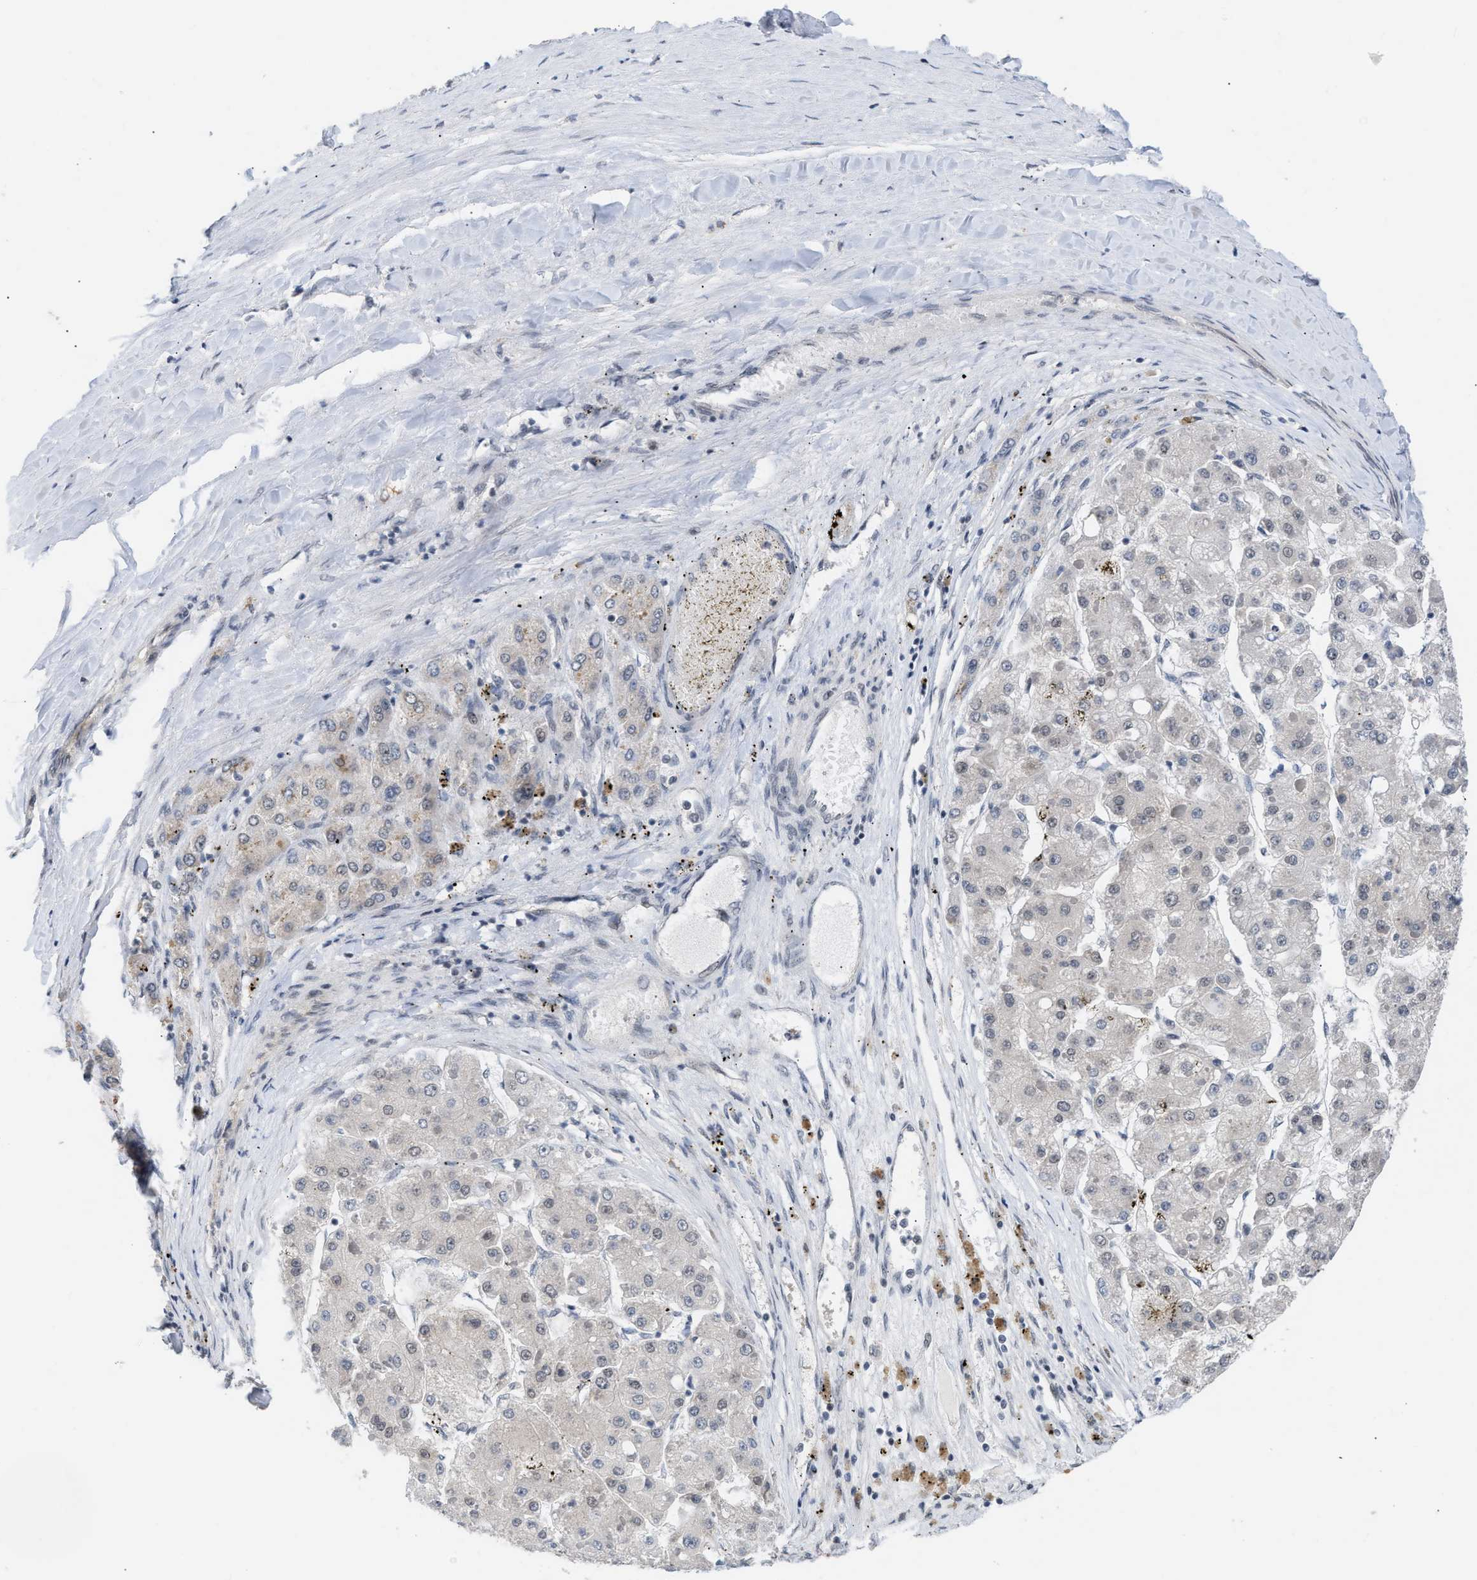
{"staining": {"intensity": "negative", "quantity": "none", "location": "none"}, "tissue": "liver cancer", "cell_type": "Tumor cells", "image_type": "cancer", "snomed": [{"axis": "morphology", "description": "Carcinoma, Hepatocellular, NOS"}, {"axis": "topography", "description": "Liver"}], "caption": "Liver cancer (hepatocellular carcinoma) stained for a protein using immunohistochemistry (IHC) exhibits no positivity tumor cells.", "gene": "TXNRD3", "patient": {"sex": "female", "age": 73}}